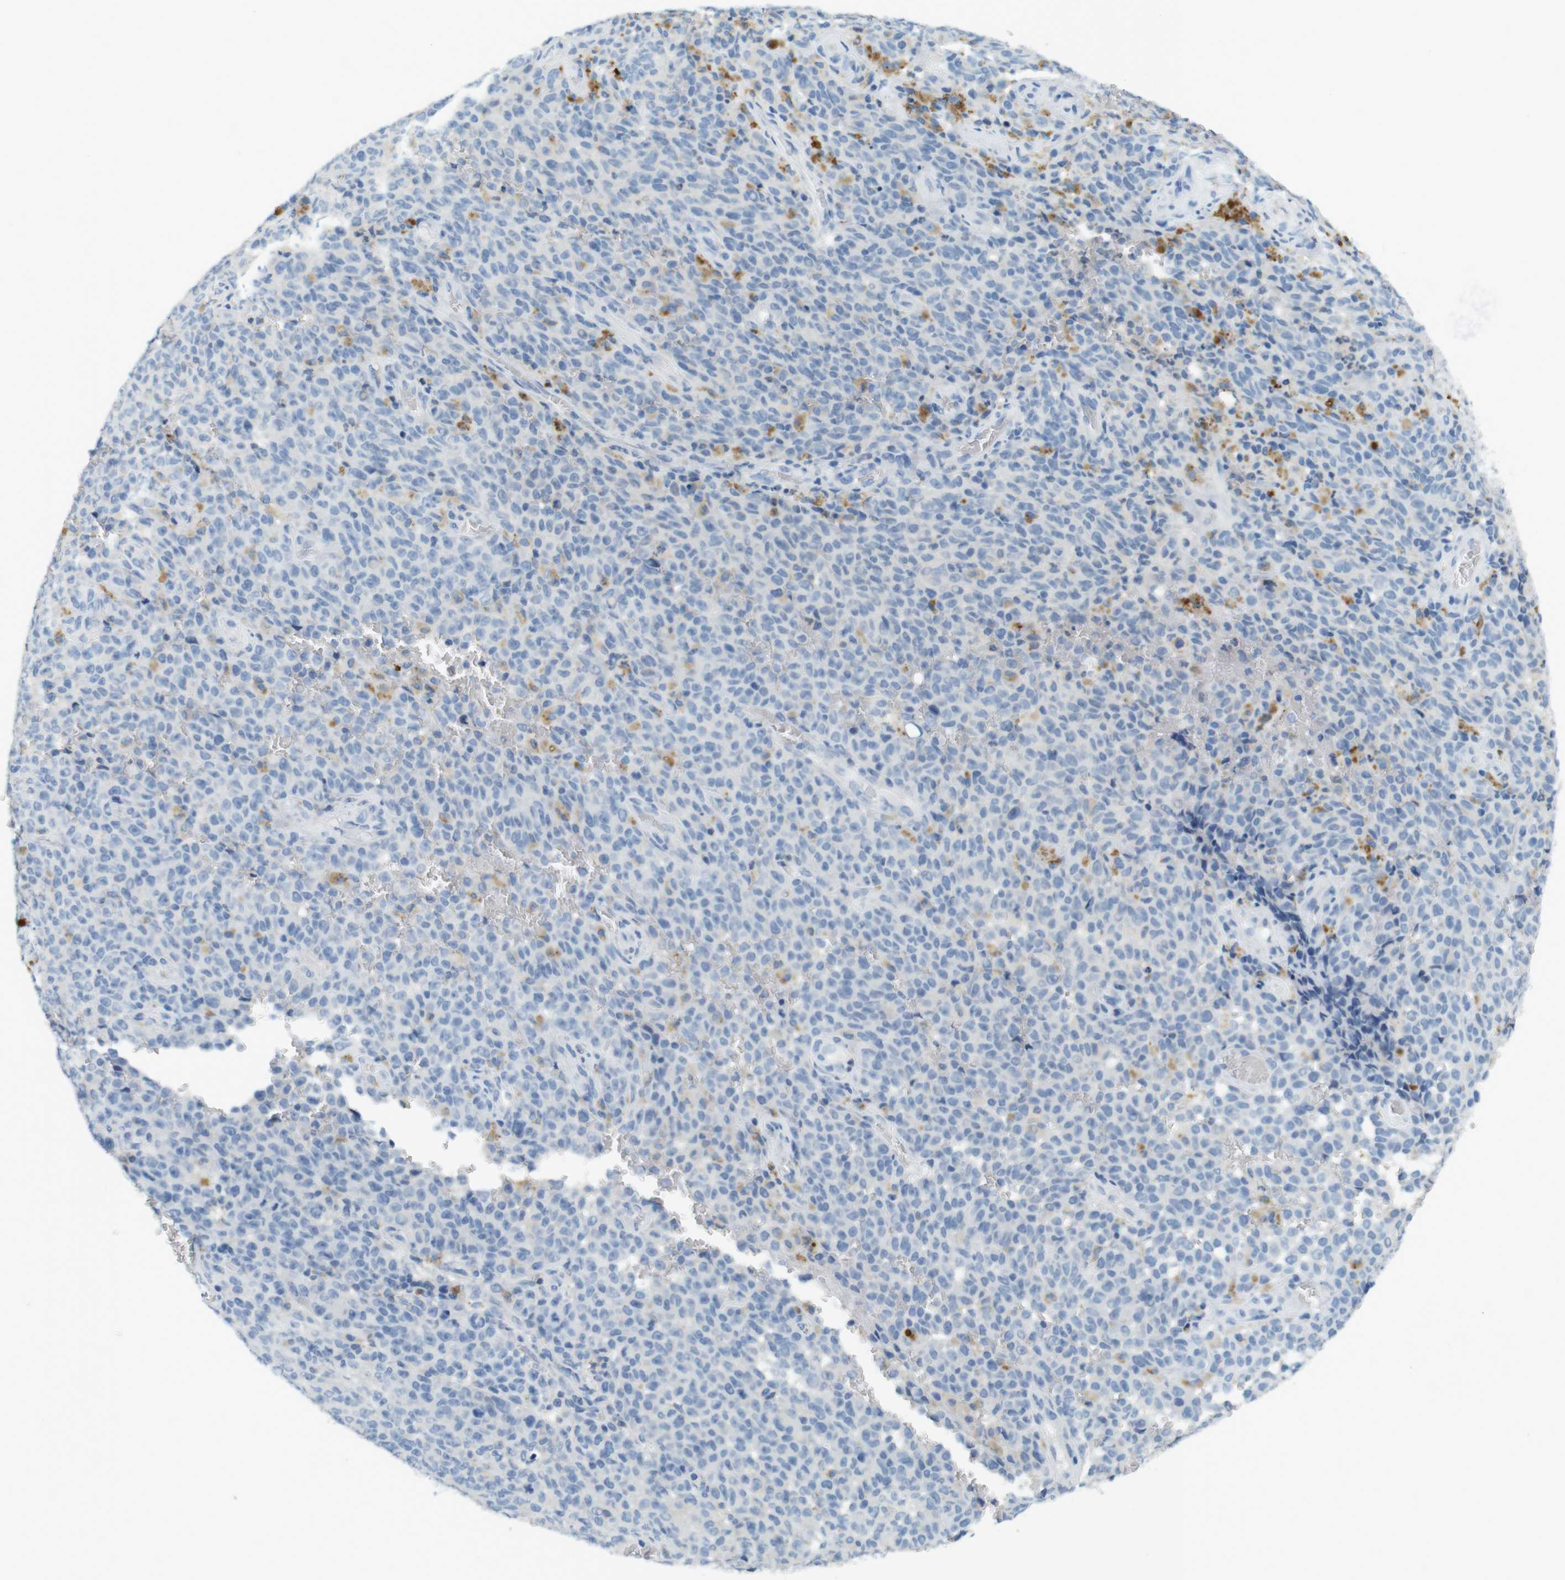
{"staining": {"intensity": "negative", "quantity": "none", "location": "none"}, "tissue": "melanoma", "cell_type": "Tumor cells", "image_type": "cancer", "snomed": [{"axis": "morphology", "description": "Malignant melanoma, NOS"}, {"axis": "topography", "description": "Skin"}], "caption": "Immunohistochemical staining of malignant melanoma exhibits no significant staining in tumor cells. (DAB (3,3'-diaminobenzidine) immunohistochemistry with hematoxylin counter stain).", "gene": "LRRK2", "patient": {"sex": "female", "age": 82}}